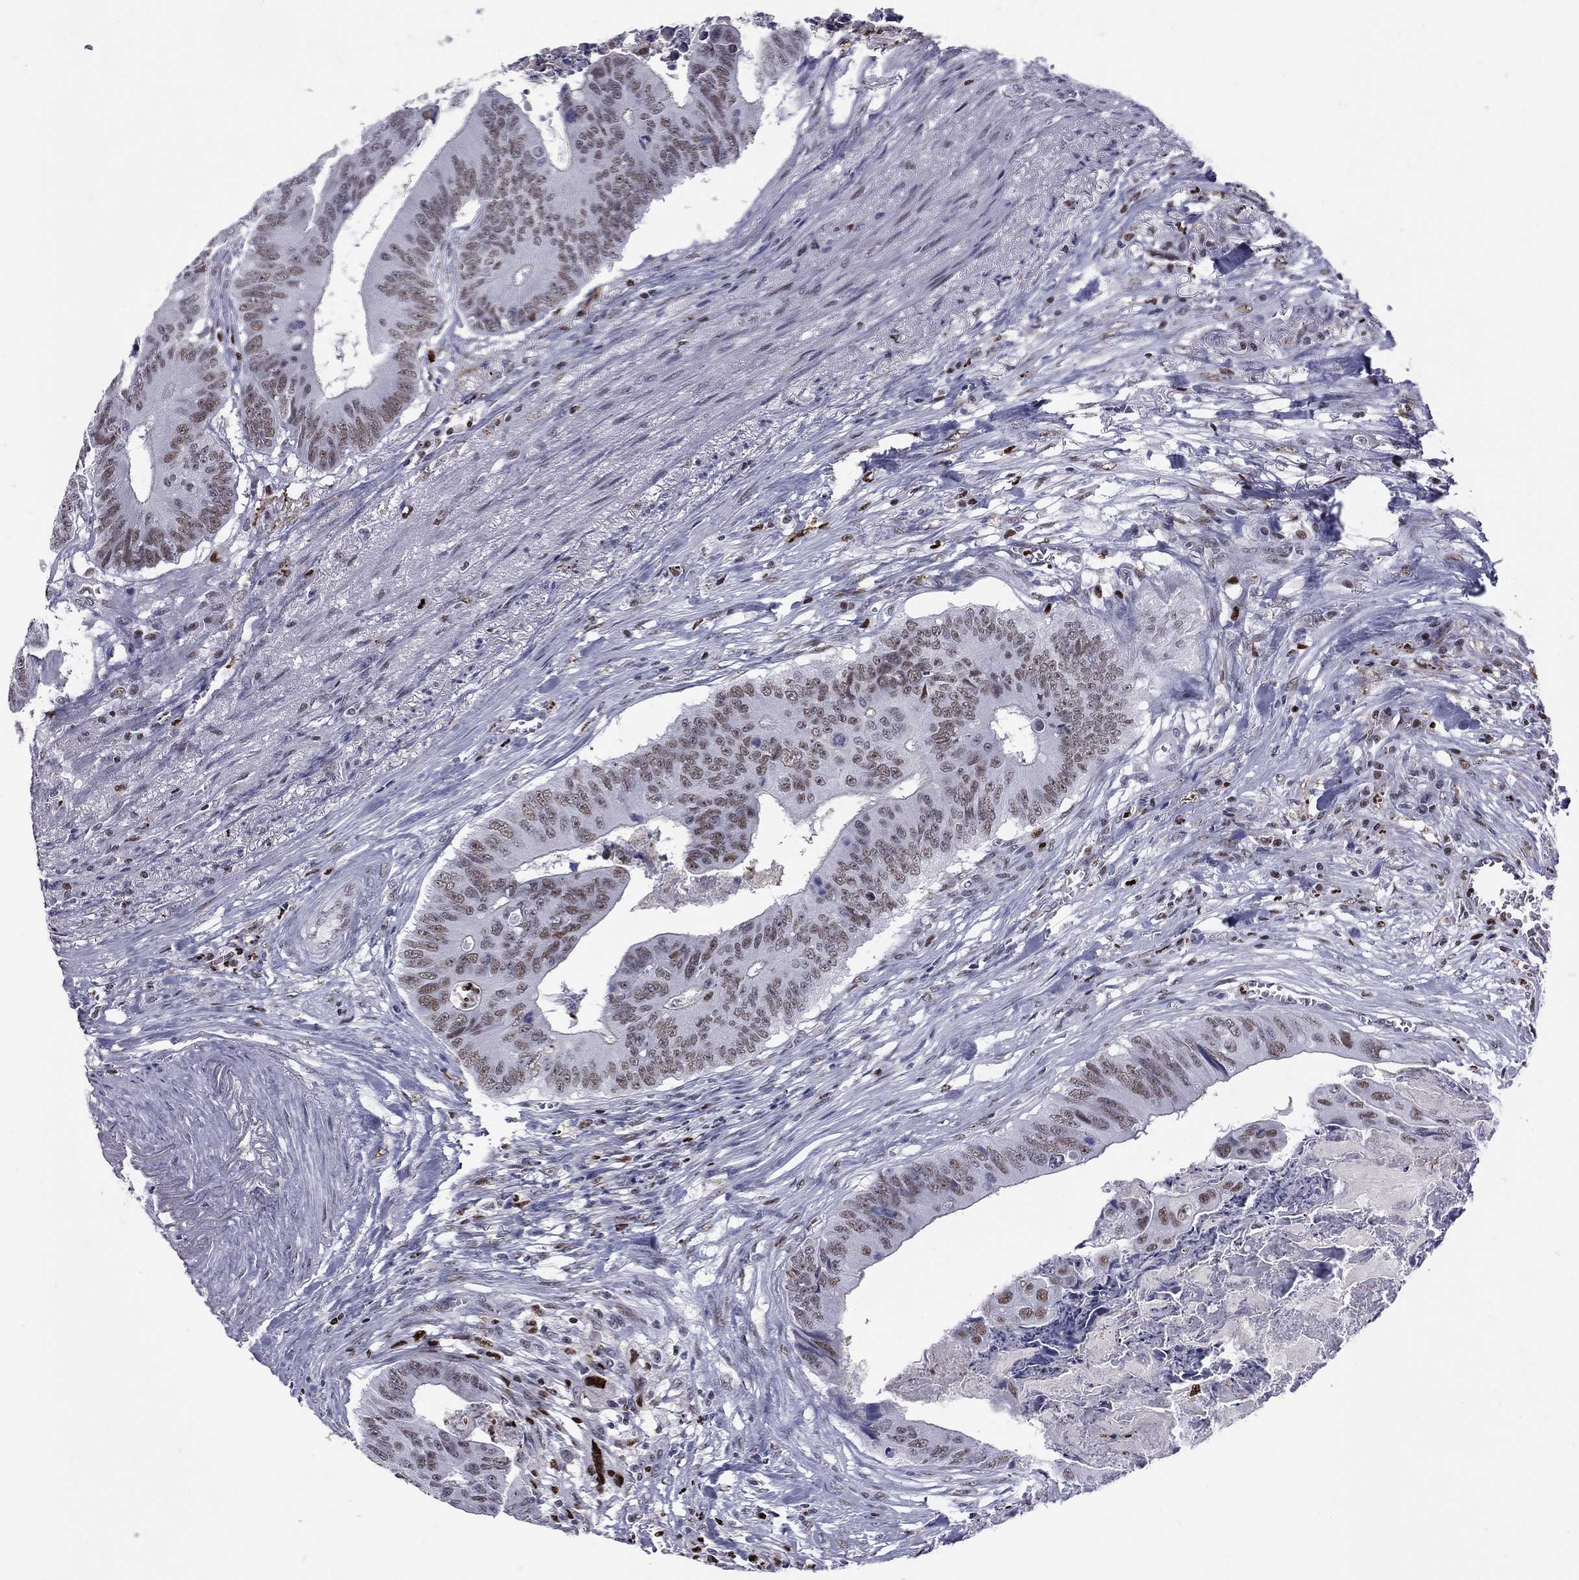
{"staining": {"intensity": "moderate", "quantity": ">75%", "location": "nuclear"}, "tissue": "colorectal cancer", "cell_type": "Tumor cells", "image_type": "cancer", "snomed": [{"axis": "morphology", "description": "Adenocarcinoma, NOS"}, {"axis": "topography", "description": "Colon"}], "caption": "Protein staining reveals moderate nuclear expression in about >75% of tumor cells in adenocarcinoma (colorectal). The staining was performed using DAB to visualize the protein expression in brown, while the nuclei were stained in blue with hematoxylin (Magnification: 20x).", "gene": "PCGF3", "patient": {"sex": "male", "age": 84}}